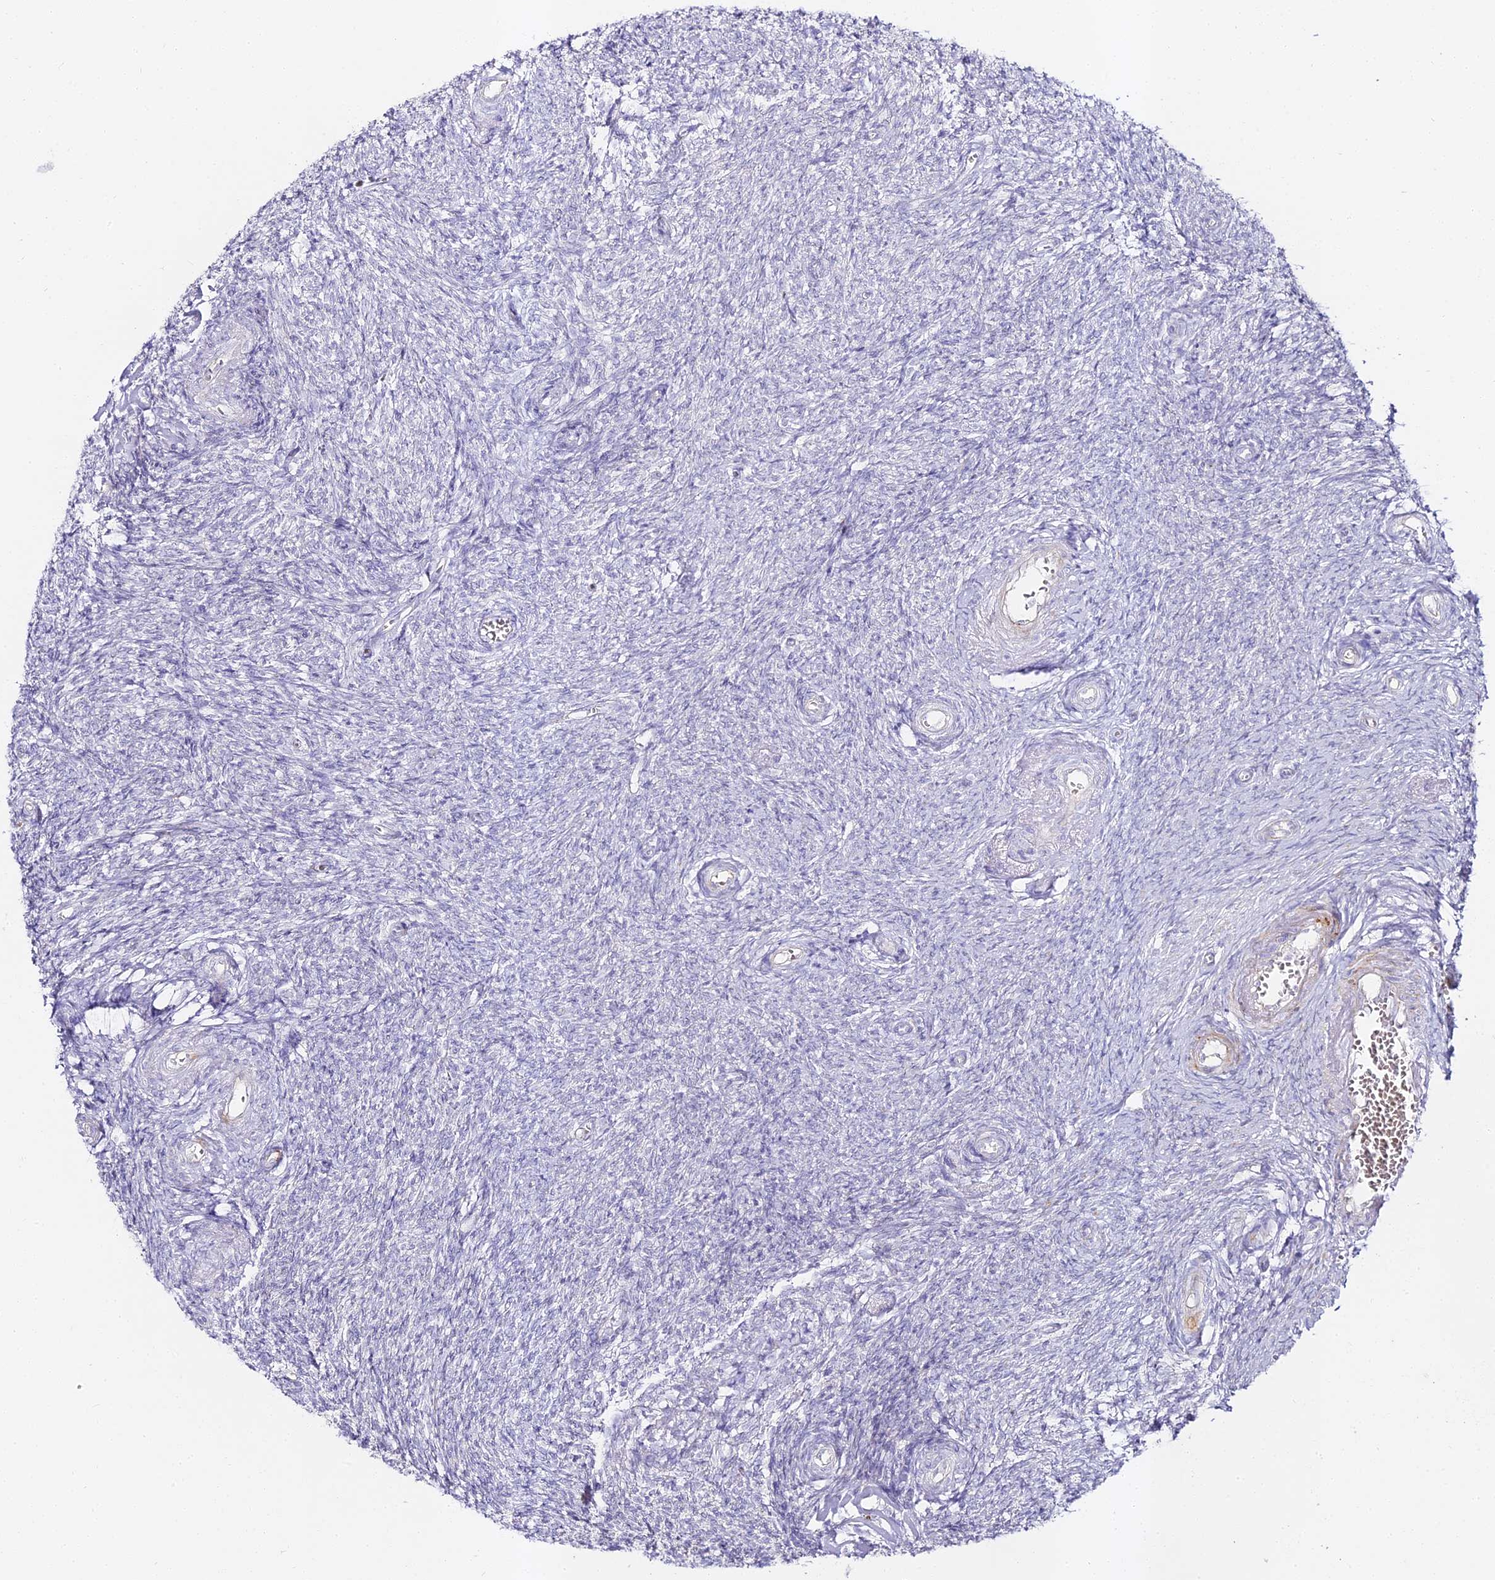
{"staining": {"intensity": "negative", "quantity": "none", "location": "none"}, "tissue": "ovary", "cell_type": "Follicle cells", "image_type": "normal", "snomed": [{"axis": "morphology", "description": "Normal tissue, NOS"}, {"axis": "topography", "description": "Ovary"}], "caption": "Protein analysis of benign ovary displays no significant expression in follicle cells.", "gene": "ALPG", "patient": {"sex": "female", "age": 44}}